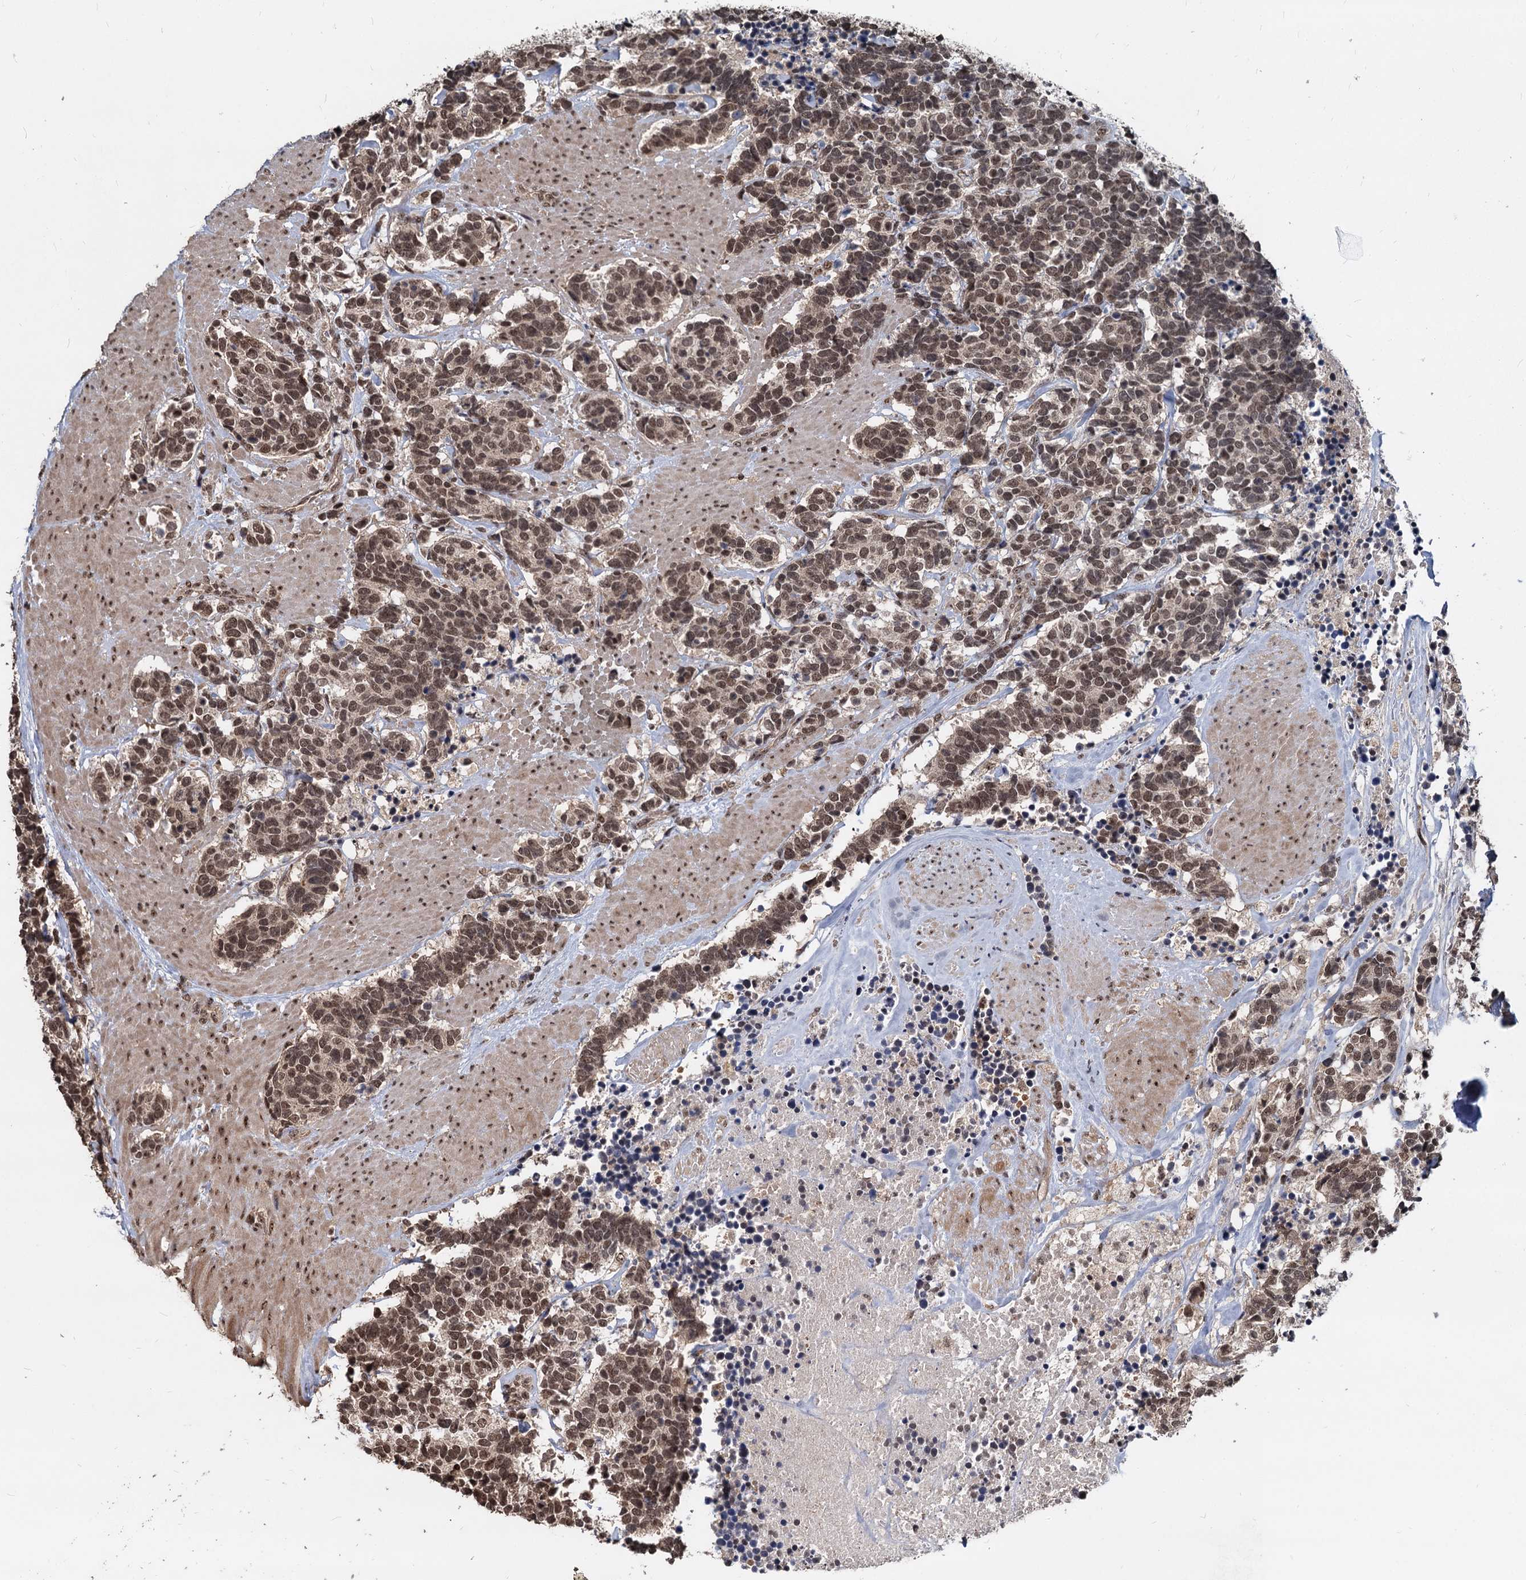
{"staining": {"intensity": "moderate", "quantity": ">75%", "location": "cytoplasmic/membranous"}, "tissue": "carcinoid", "cell_type": "Tumor cells", "image_type": "cancer", "snomed": [{"axis": "morphology", "description": "Carcinoma, NOS"}, {"axis": "morphology", "description": "Carcinoid, malignant, NOS"}, {"axis": "topography", "description": "Urinary bladder"}], "caption": "Immunohistochemical staining of human carcinoma exhibits medium levels of moderate cytoplasmic/membranous protein expression in approximately >75% of tumor cells.", "gene": "FAM216B", "patient": {"sex": "male", "age": 57}}